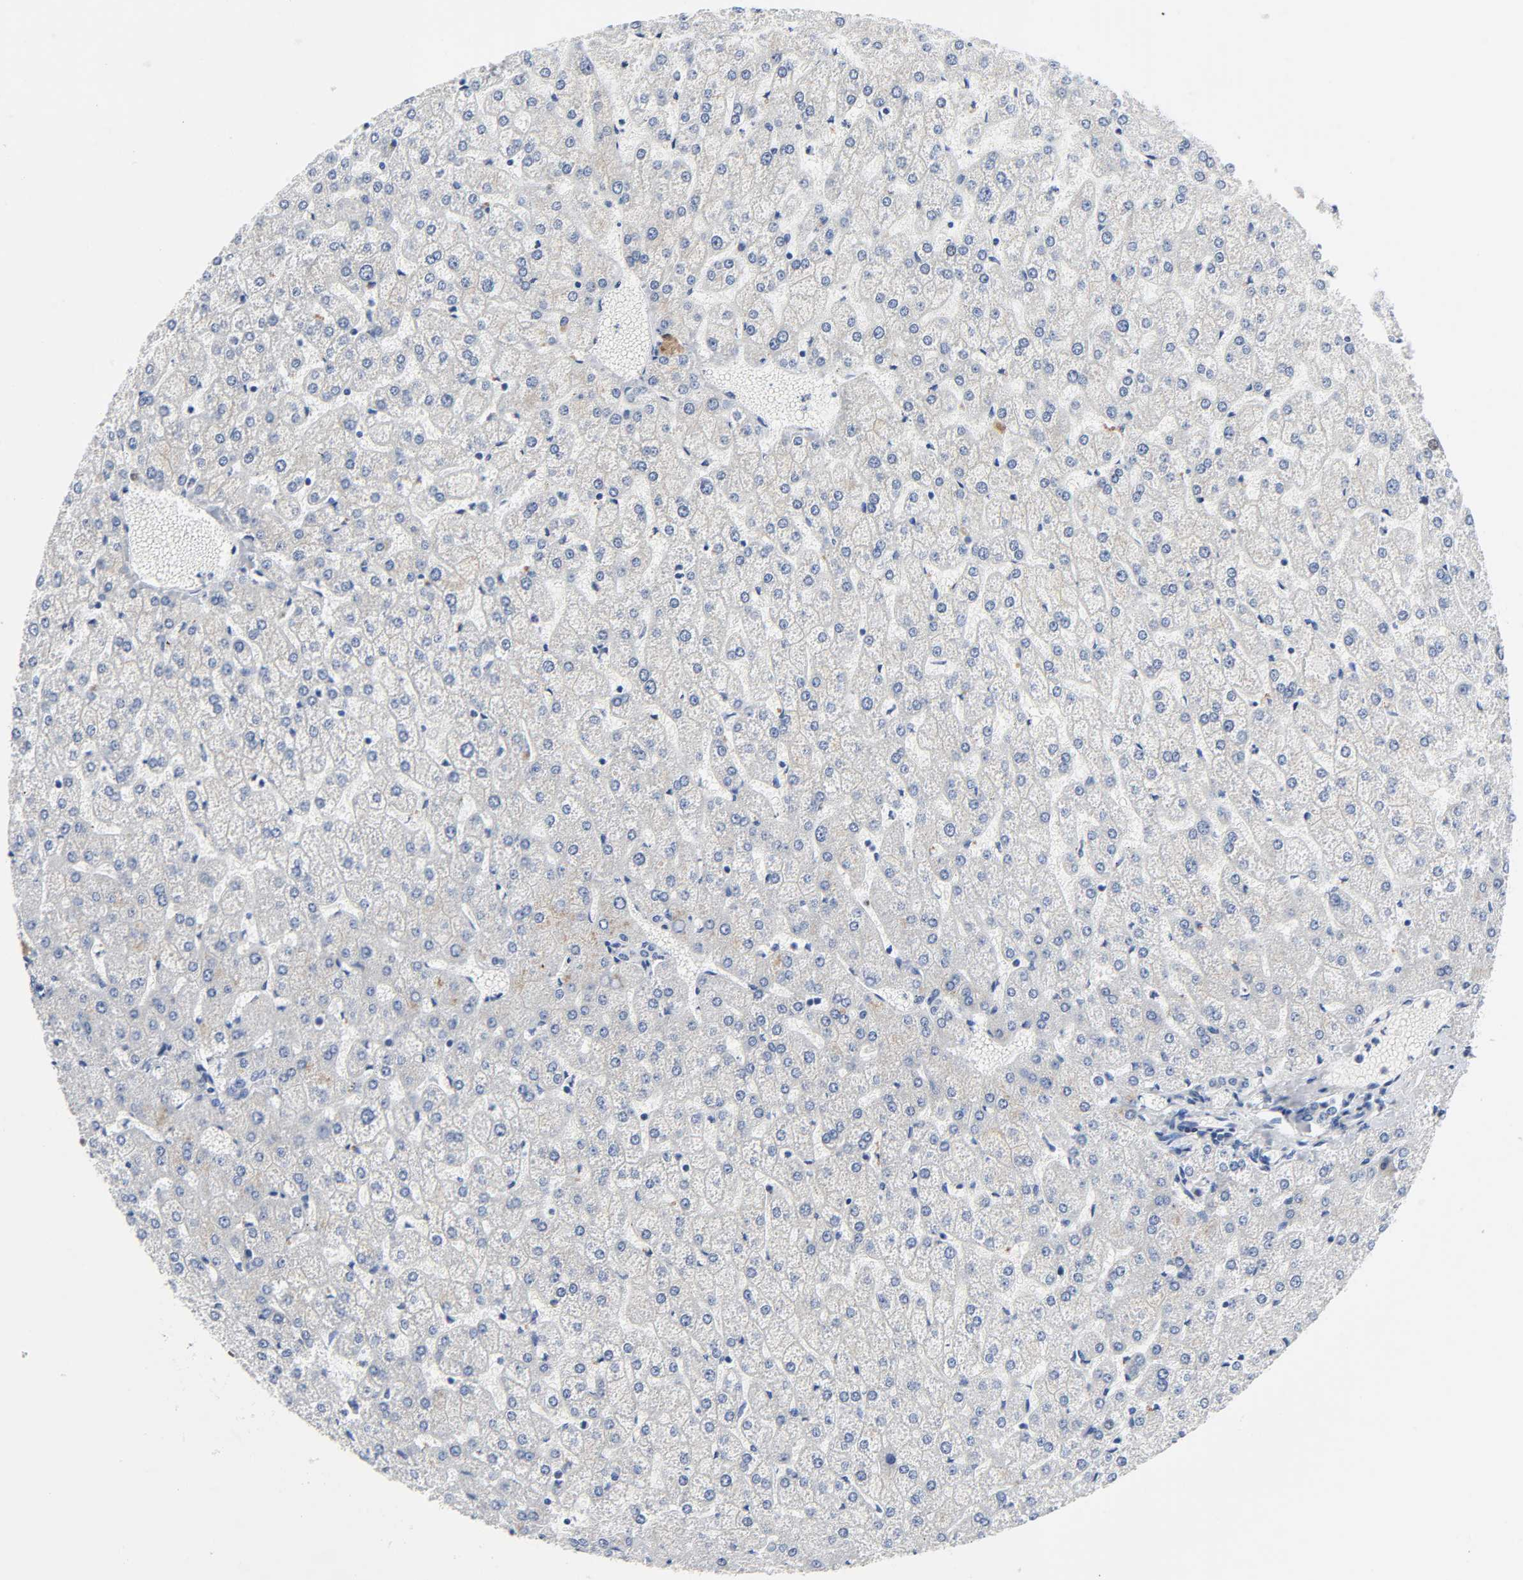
{"staining": {"intensity": "negative", "quantity": "none", "location": "none"}, "tissue": "liver", "cell_type": "Cholangiocytes", "image_type": "normal", "snomed": [{"axis": "morphology", "description": "Normal tissue, NOS"}, {"axis": "topography", "description": "Liver"}], "caption": "Cholangiocytes are negative for protein expression in normal human liver. The staining is performed using DAB brown chromogen with nuclei counter-stained in using hematoxylin.", "gene": "WEE1", "patient": {"sex": "female", "age": 32}}